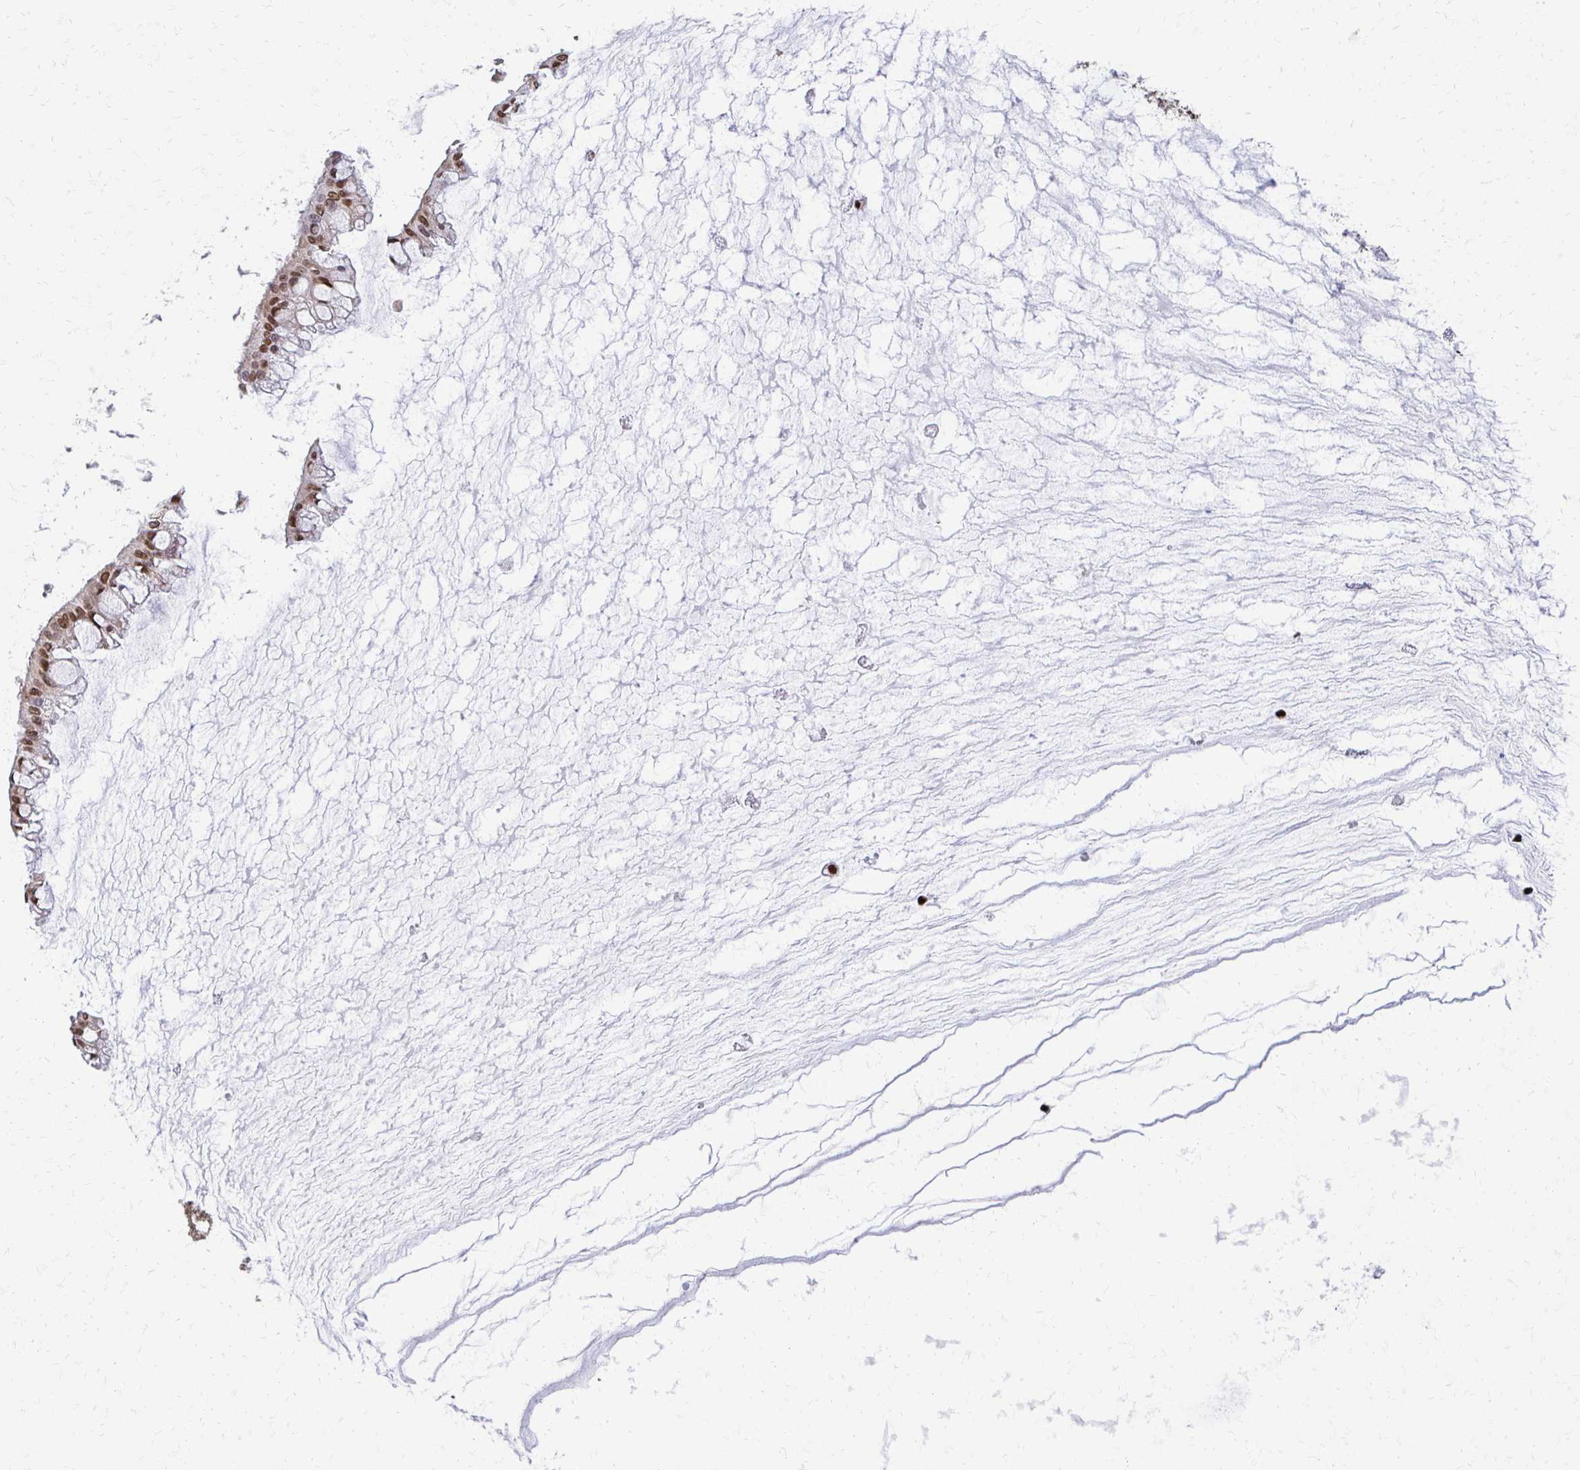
{"staining": {"intensity": "moderate", "quantity": ">75%", "location": "nuclear"}, "tissue": "ovarian cancer", "cell_type": "Tumor cells", "image_type": "cancer", "snomed": [{"axis": "morphology", "description": "Cystadenocarcinoma, mucinous, NOS"}, {"axis": "topography", "description": "Ovary"}], "caption": "Approximately >75% of tumor cells in human ovarian mucinous cystadenocarcinoma exhibit moderate nuclear protein staining as visualized by brown immunohistochemical staining.", "gene": "HOXA9", "patient": {"sex": "female", "age": 73}}